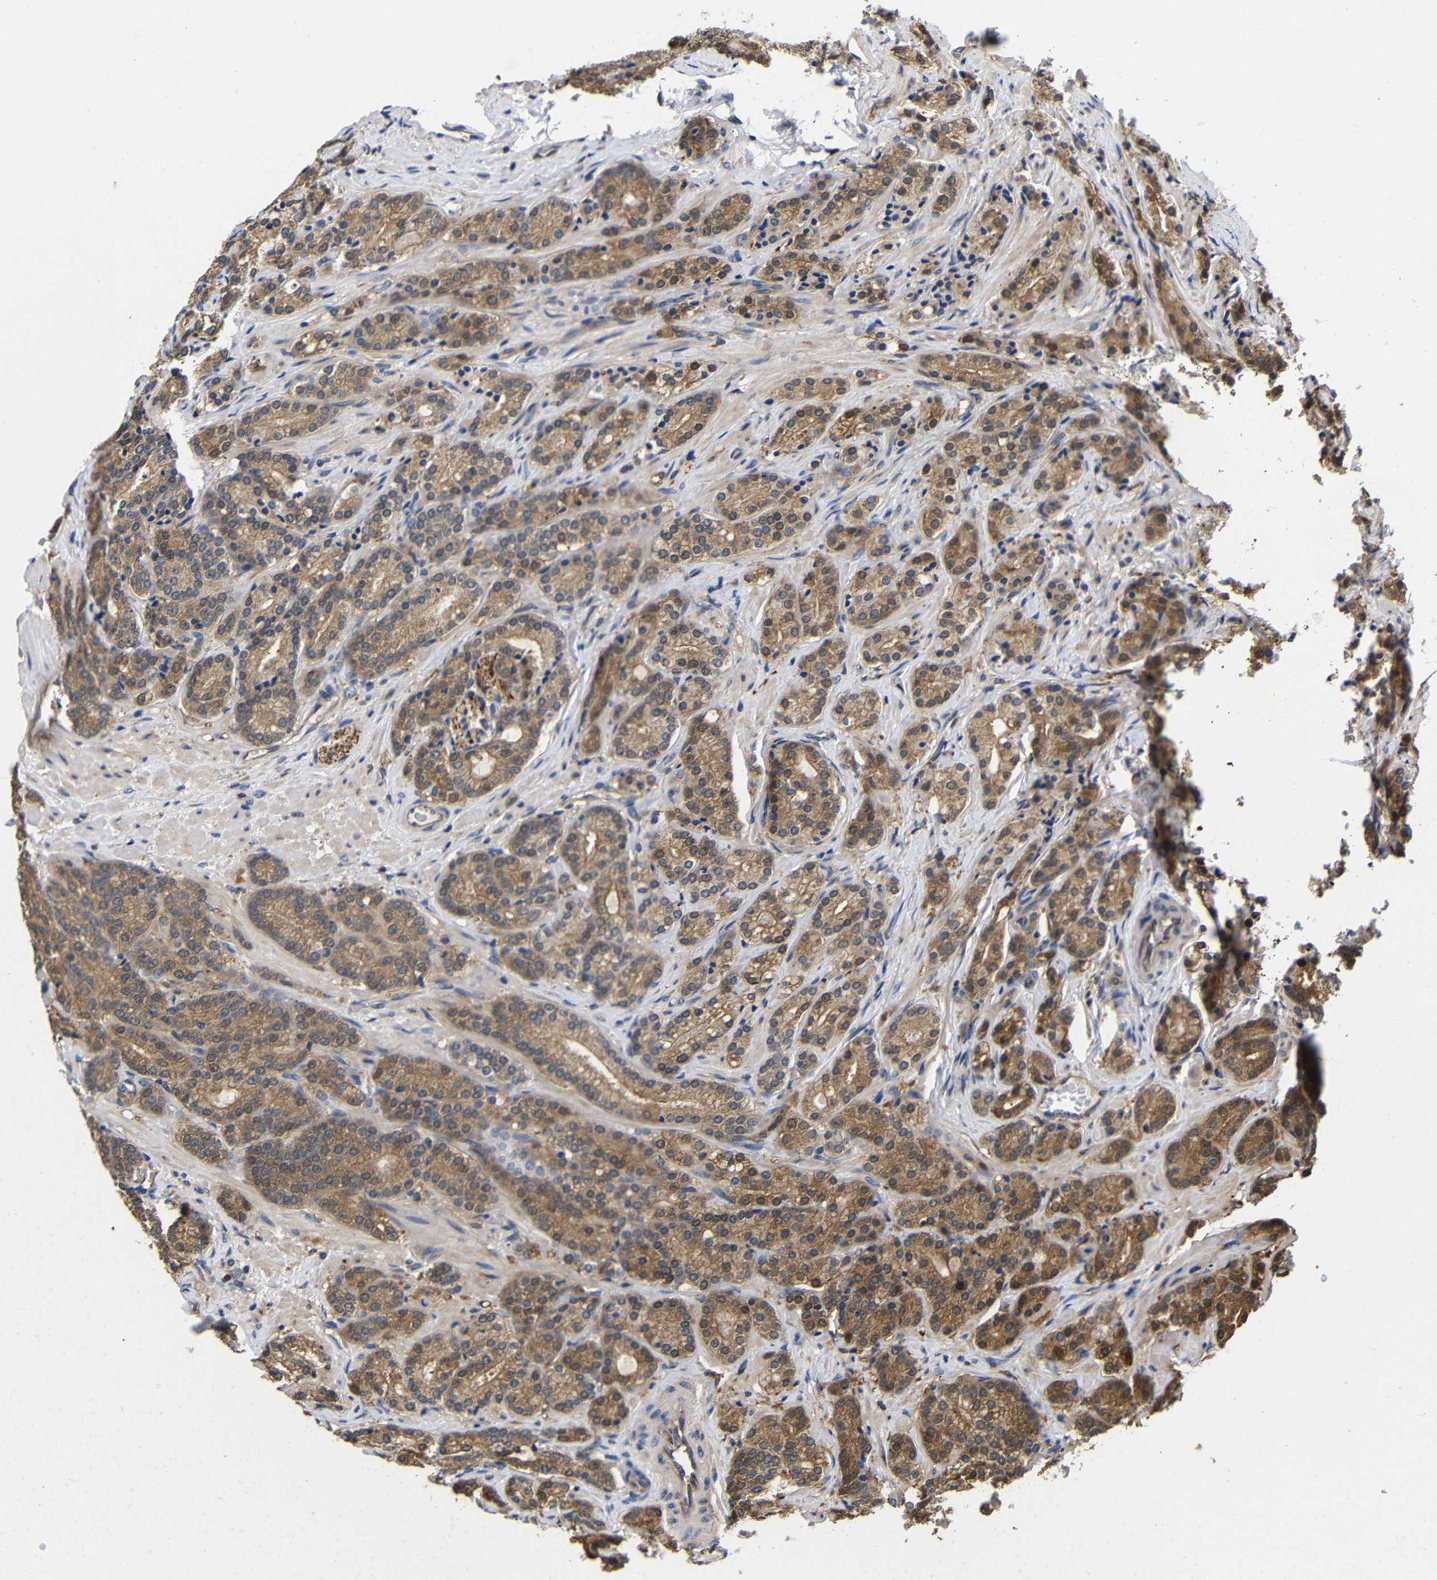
{"staining": {"intensity": "moderate", "quantity": ">75%", "location": "cytoplasmic/membranous"}, "tissue": "prostate cancer", "cell_type": "Tumor cells", "image_type": "cancer", "snomed": [{"axis": "morphology", "description": "Adenocarcinoma, High grade"}, {"axis": "topography", "description": "Prostate"}], "caption": "IHC (DAB (3,3'-diaminobenzidine)) staining of human prostate cancer exhibits moderate cytoplasmic/membranous protein positivity in about >75% of tumor cells.", "gene": "LRRCC1", "patient": {"sex": "male", "age": 61}}